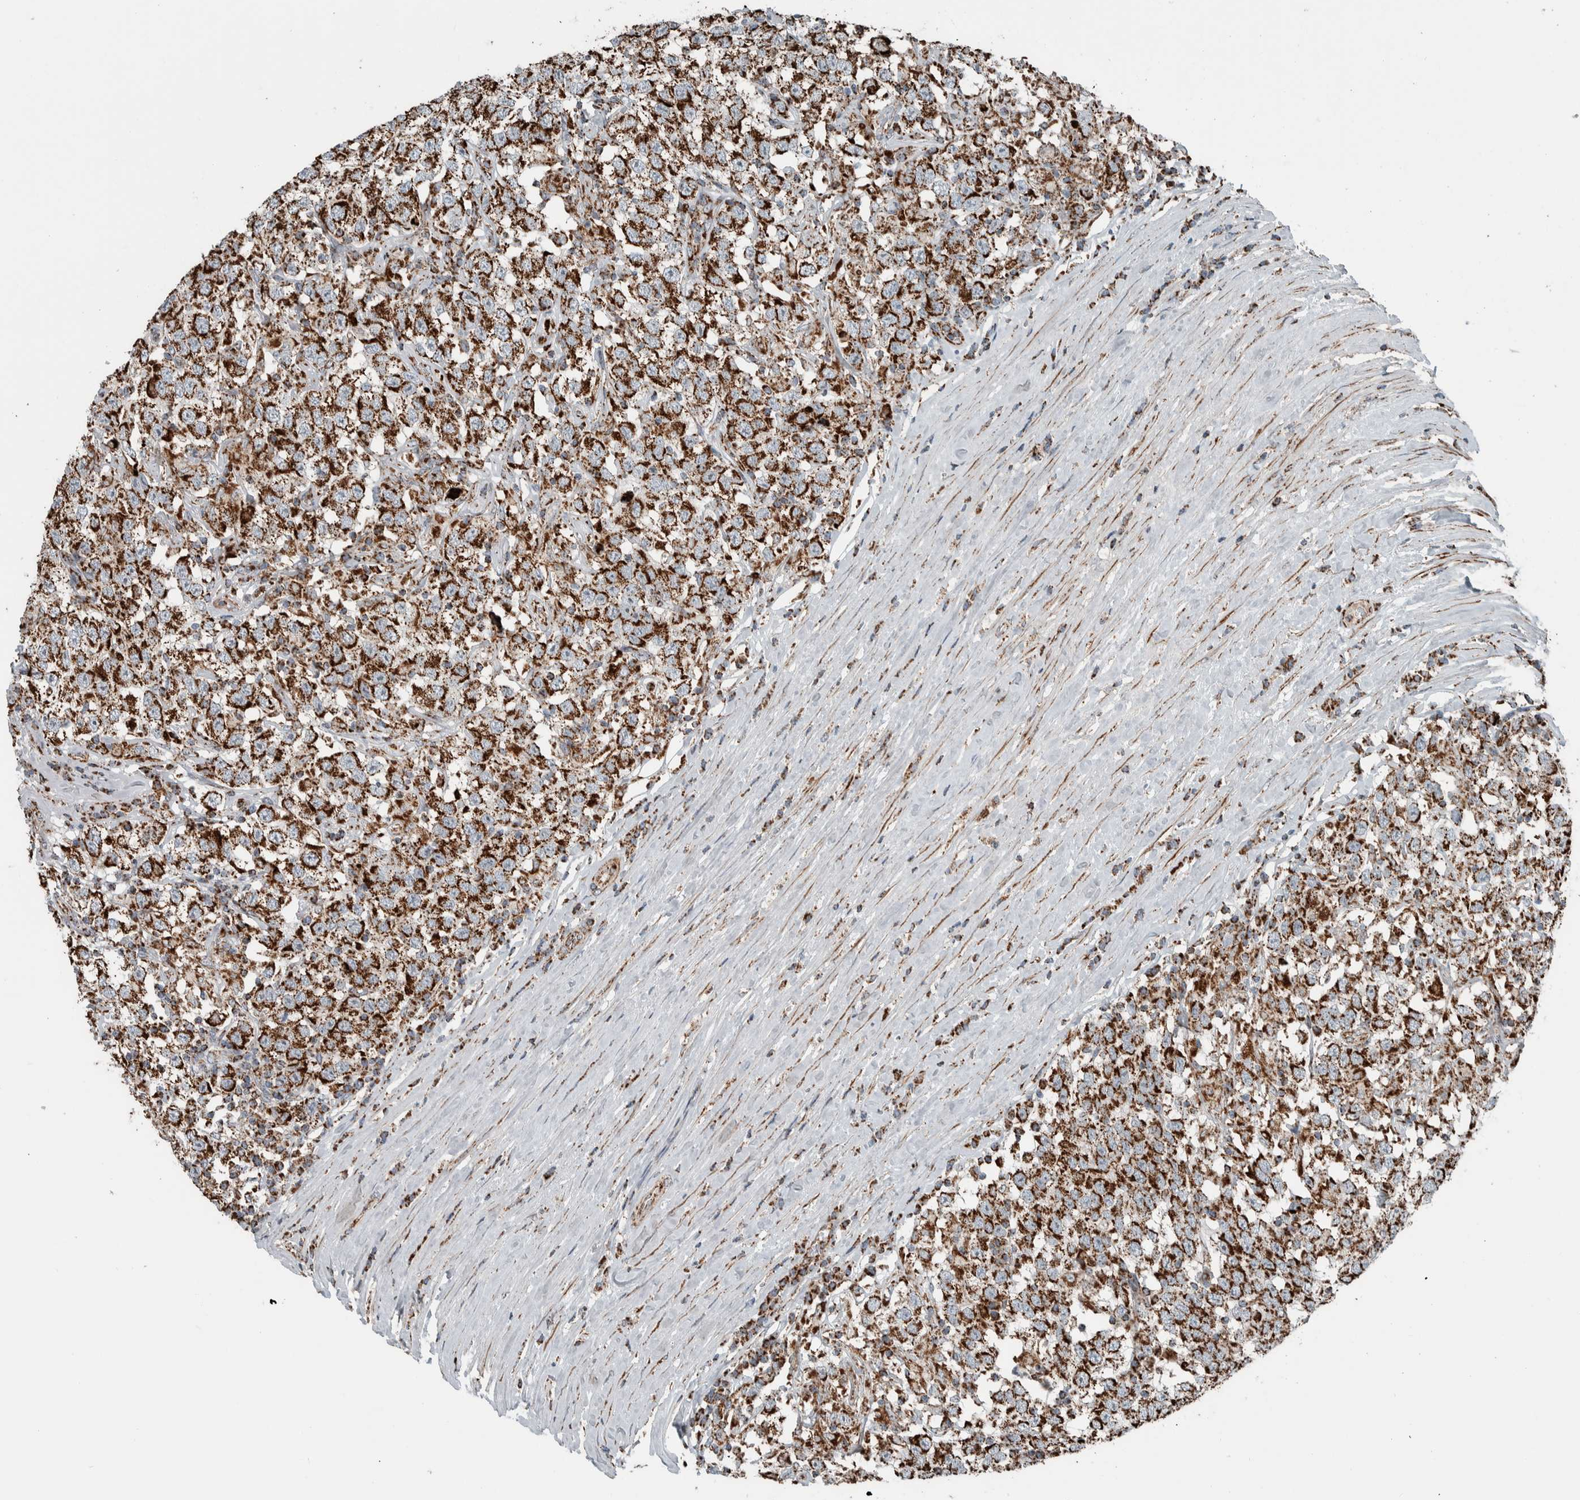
{"staining": {"intensity": "strong", "quantity": ">75%", "location": "cytoplasmic/membranous"}, "tissue": "testis cancer", "cell_type": "Tumor cells", "image_type": "cancer", "snomed": [{"axis": "morphology", "description": "Seminoma, NOS"}, {"axis": "topography", "description": "Testis"}], "caption": "This is a micrograph of immunohistochemistry staining of testis cancer (seminoma), which shows strong positivity in the cytoplasmic/membranous of tumor cells.", "gene": "CNTROB", "patient": {"sex": "male", "age": 41}}